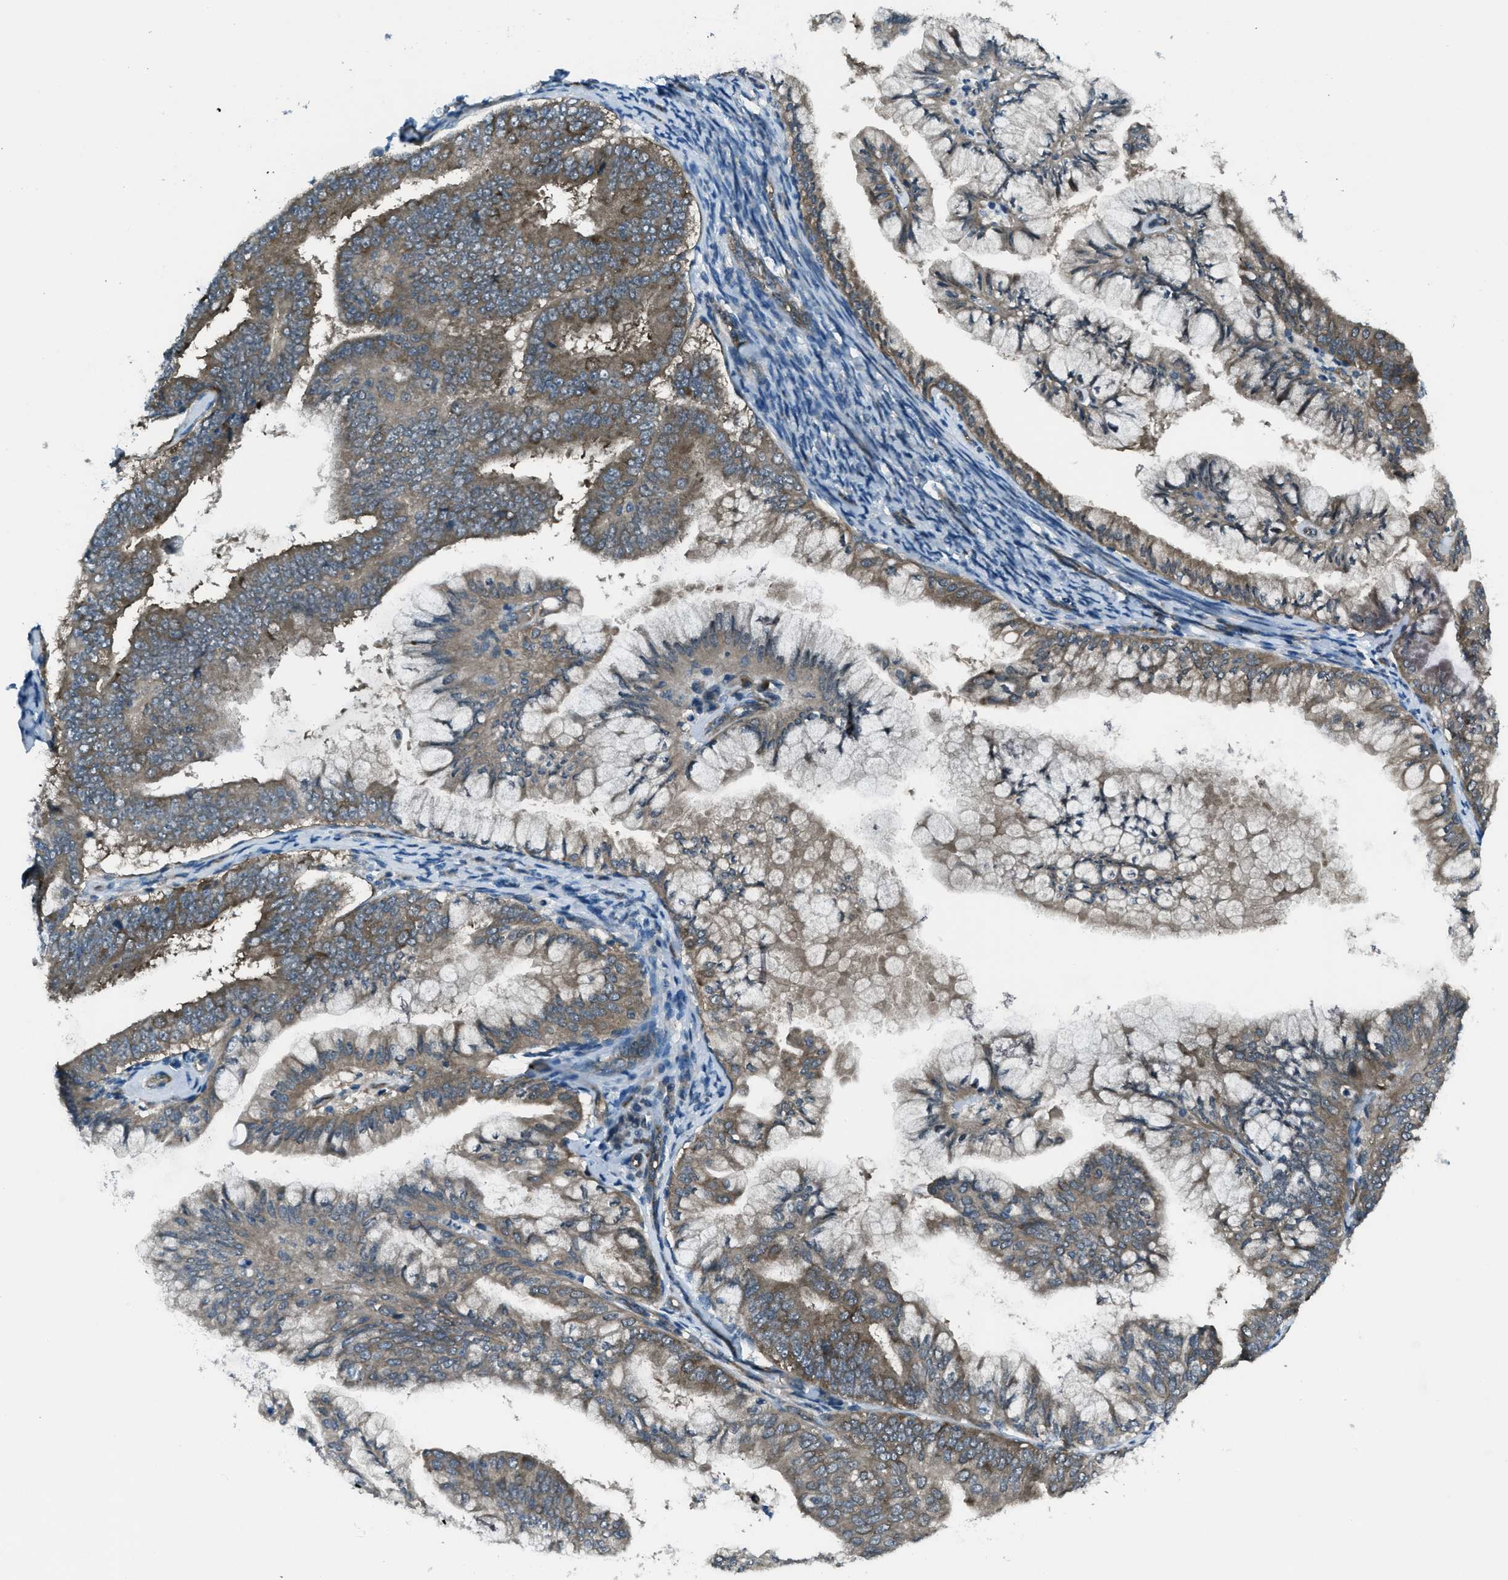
{"staining": {"intensity": "moderate", "quantity": ">75%", "location": "cytoplasmic/membranous"}, "tissue": "endometrial cancer", "cell_type": "Tumor cells", "image_type": "cancer", "snomed": [{"axis": "morphology", "description": "Adenocarcinoma, NOS"}, {"axis": "topography", "description": "Endometrium"}], "caption": "A high-resolution image shows immunohistochemistry (IHC) staining of endometrial cancer (adenocarcinoma), which exhibits moderate cytoplasmic/membranous staining in approximately >75% of tumor cells. The staining was performed using DAB (3,3'-diaminobenzidine), with brown indicating positive protein expression. Nuclei are stained blue with hematoxylin.", "gene": "ASAP2", "patient": {"sex": "female", "age": 63}}